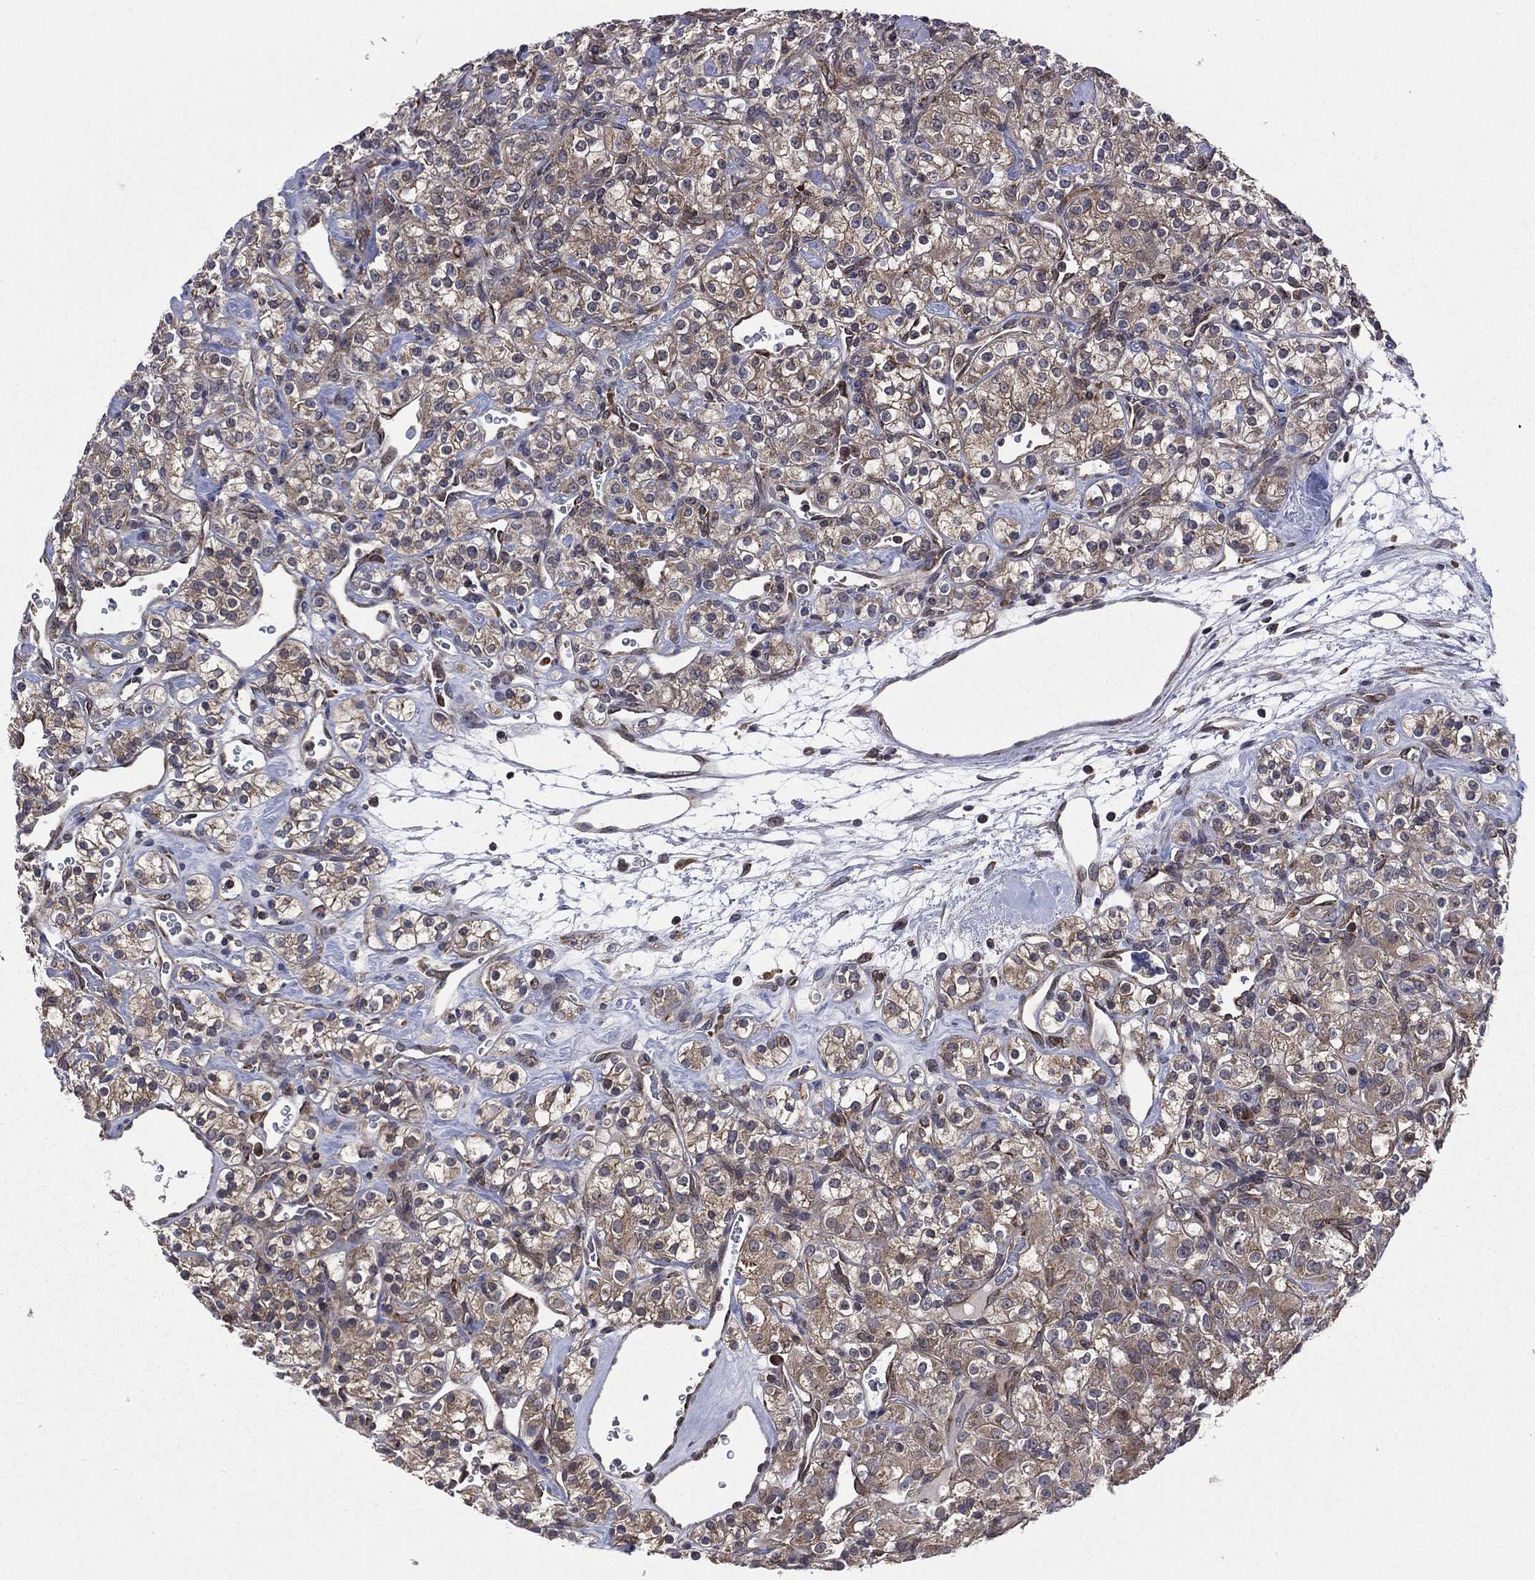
{"staining": {"intensity": "weak", "quantity": "<25%", "location": "cytoplasmic/membranous"}, "tissue": "renal cancer", "cell_type": "Tumor cells", "image_type": "cancer", "snomed": [{"axis": "morphology", "description": "Adenocarcinoma, NOS"}, {"axis": "topography", "description": "Kidney"}], "caption": "Tumor cells show no significant positivity in renal cancer. (DAB (3,3'-diaminobenzidine) immunohistochemistry, high magnification).", "gene": "C2orf76", "patient": {"sex": "male", "age": 77}}